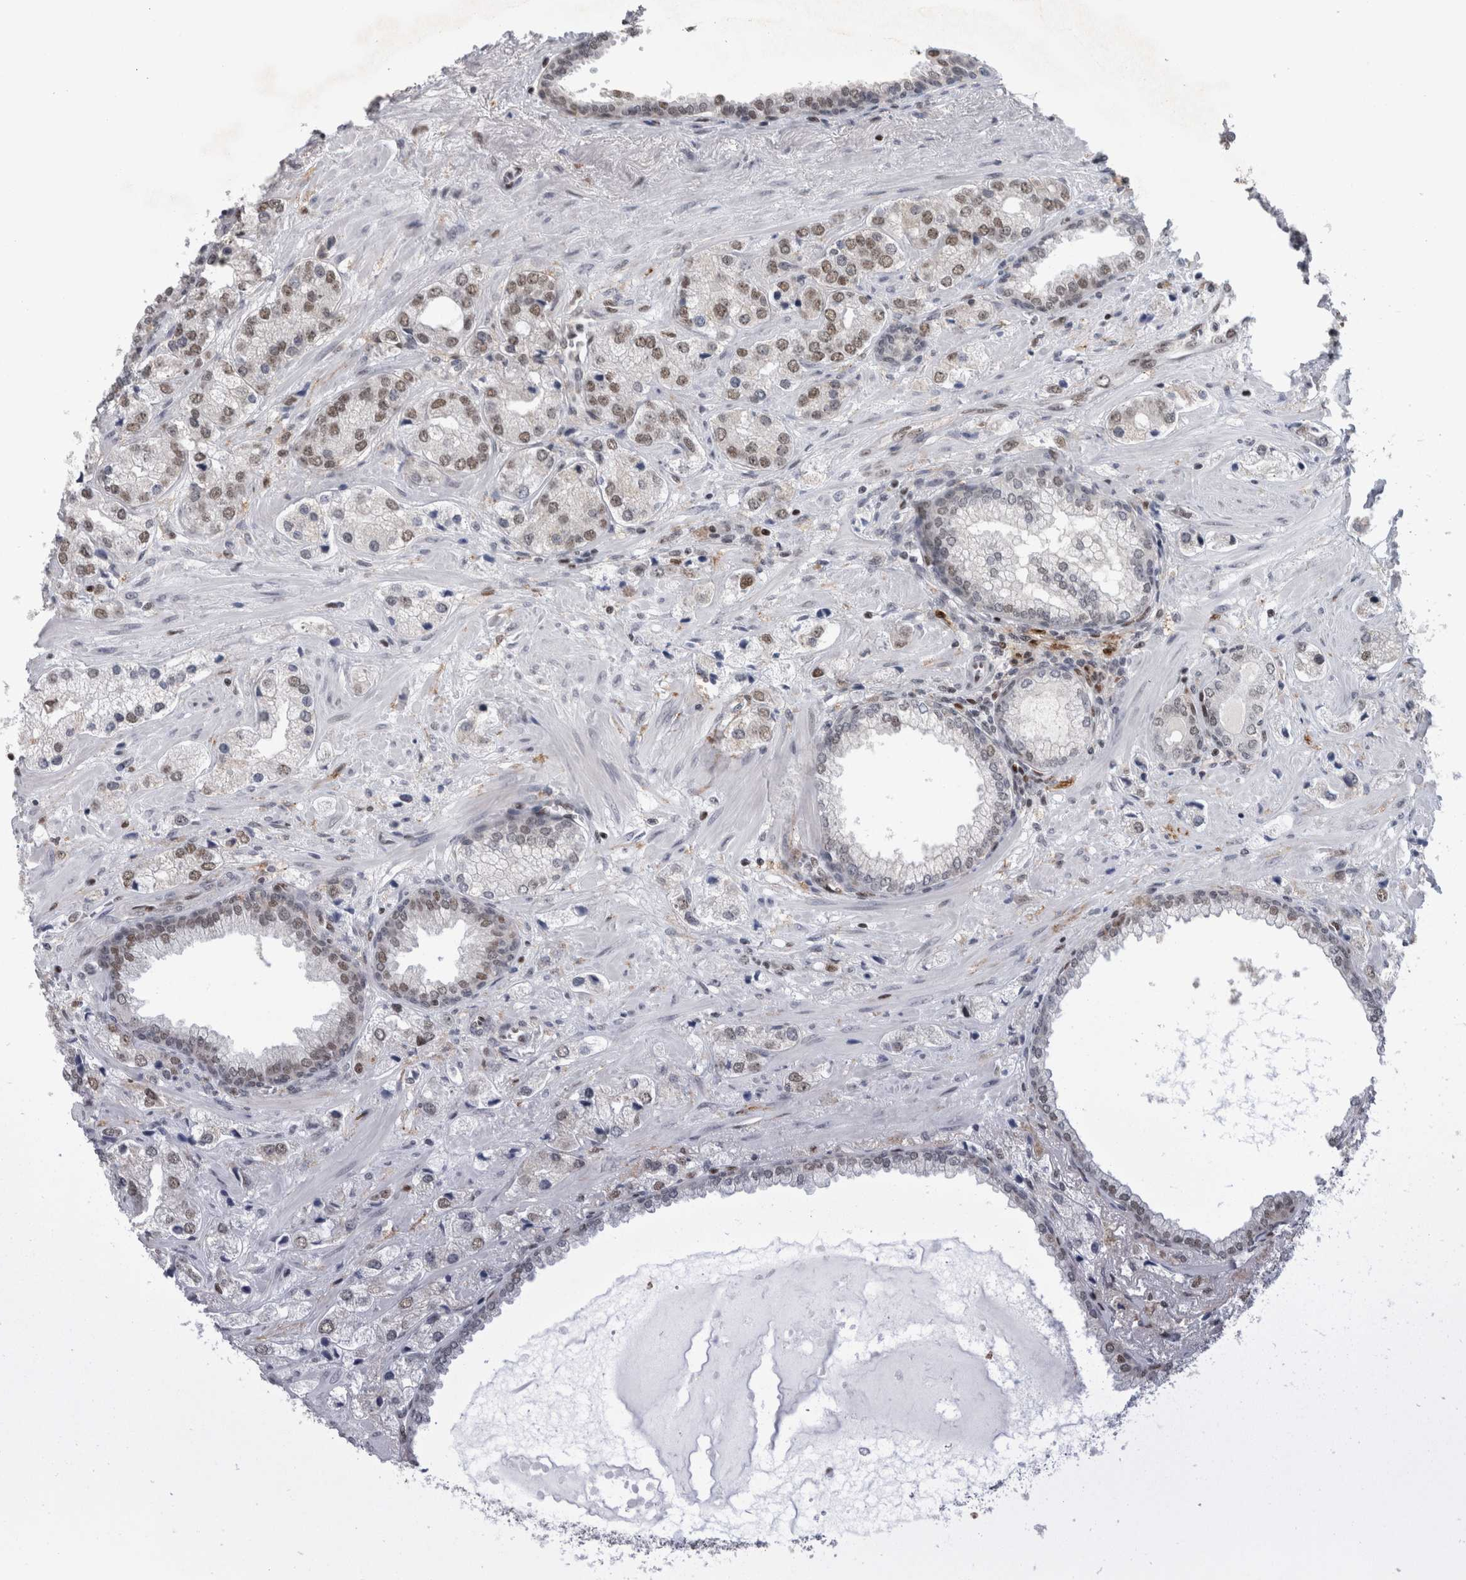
{"staining": {"intensity": "weak", "quantity": "25%-75%", "location": "cytoplasmic/membranous,nuclear"}, "tissue": "prostate cancer", "cell_type": "Tumor cells", "image_type": "cancer", "snomed": [{"axis": "morphology", "description": "Adenocarcinoma, High grade"}, {"axis": "topography", "description": "Prostate"}], "caption": "A brown stain labels weak cytoplasmic/membranous and nuclear expression of a protein in human prostate high-grade adenocarcinoma tumor cells.", "gene": "SRARP", "patient": {"sex": "male", "age": 66}}